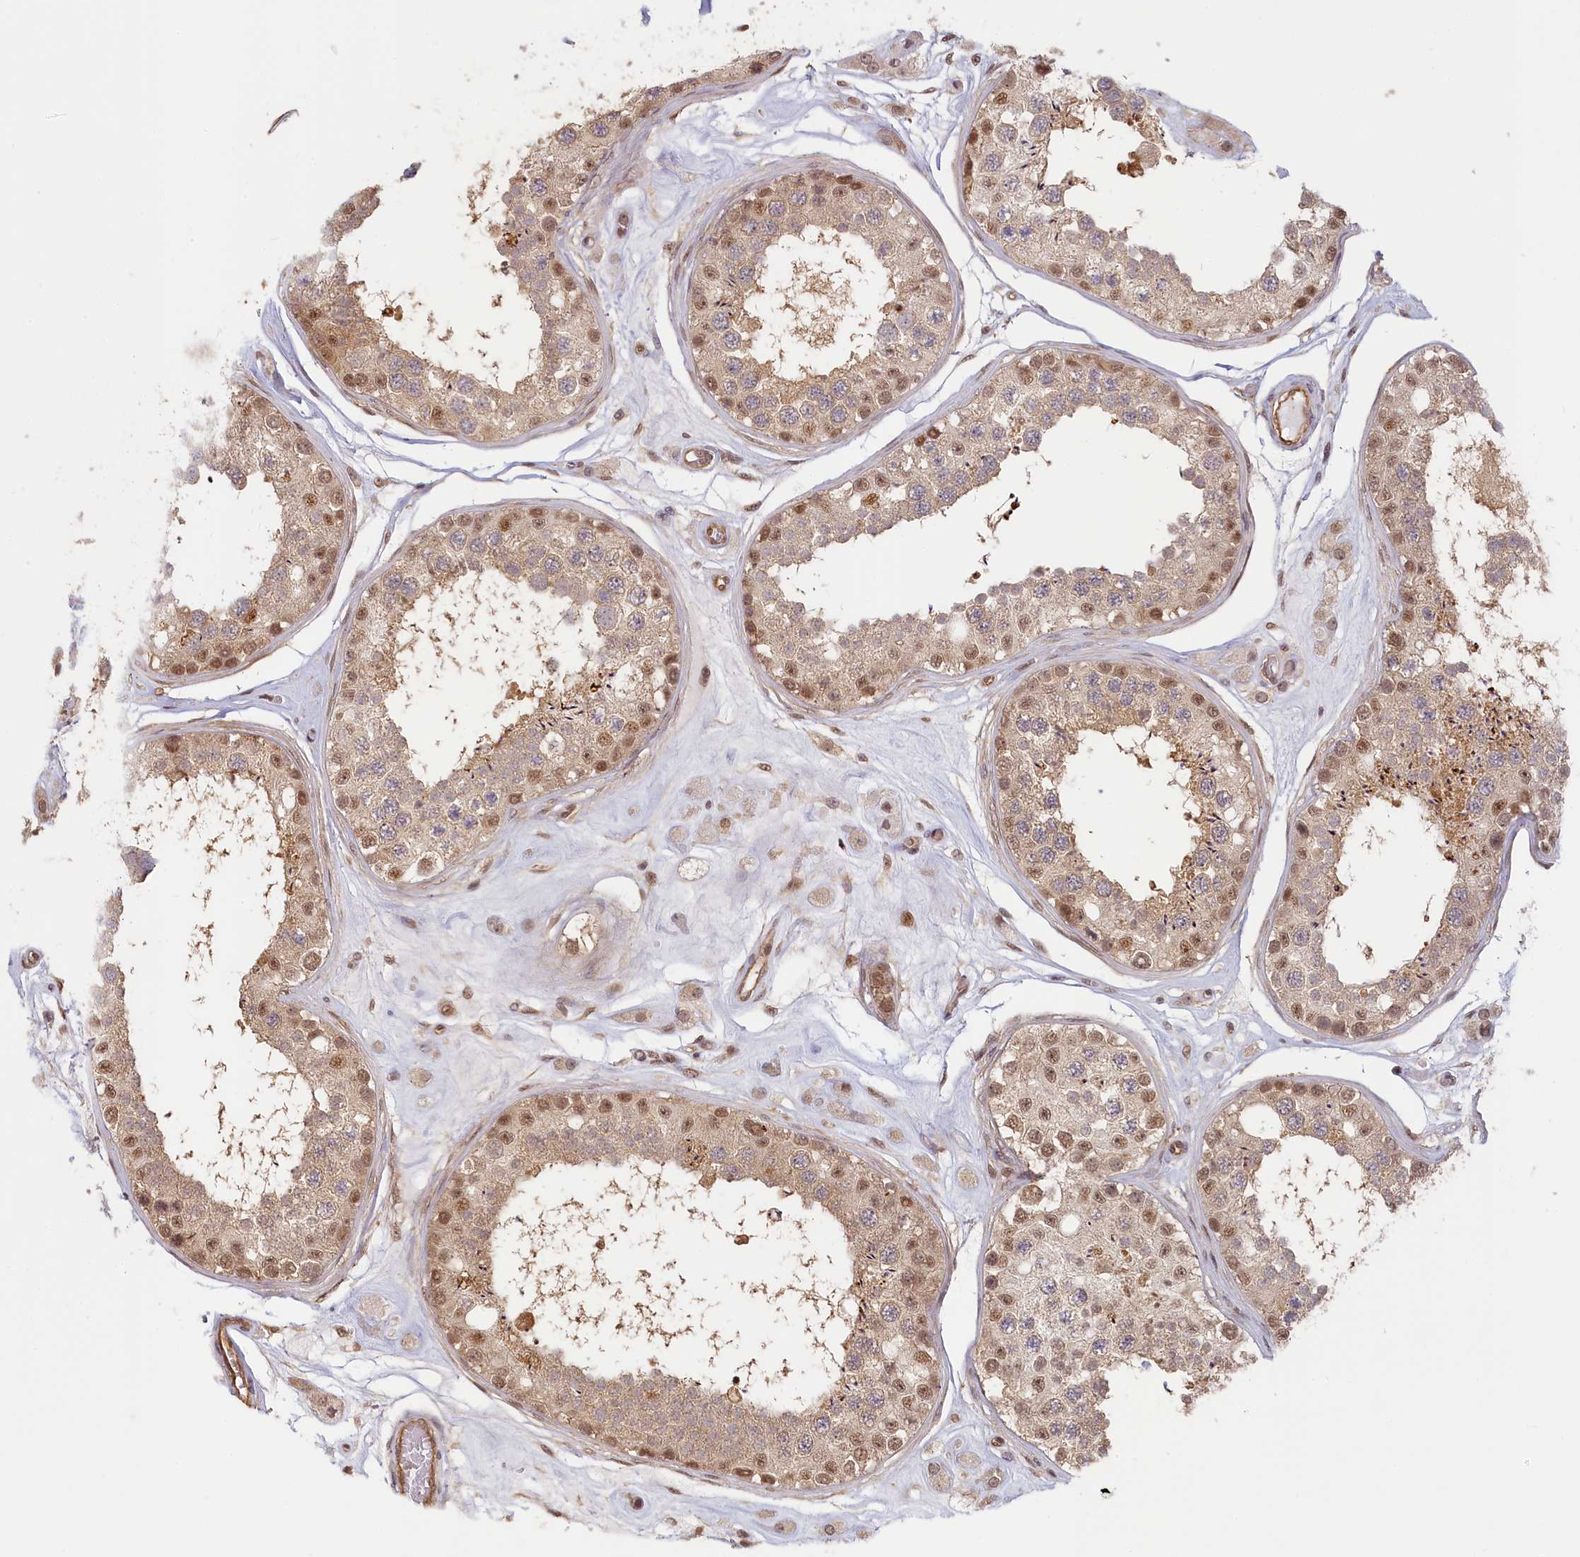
{"staining": {"intensity": "moderate", "quantity": ">75%", "location": "cytoplasmic/membranous,nuclear"}, "tissue": "testis", "cell_type": "Cells in seminiferous ducts", "image_type": "normal", "snomed": [{"axis": "morphology", "description": "Normal tissue, NOS"}, {"axis": "topography", "description": "Testis"}], "caption": "Immunohistochemistry (IHC) of unremarkable human testis shows medium levels of moderate cytoplasmic/membranous,nuclear staining in approximately >75% of cells in seminiferous ducts.", "gene": "C19orf44", "patient": {"sex": "male", "age": 25}}